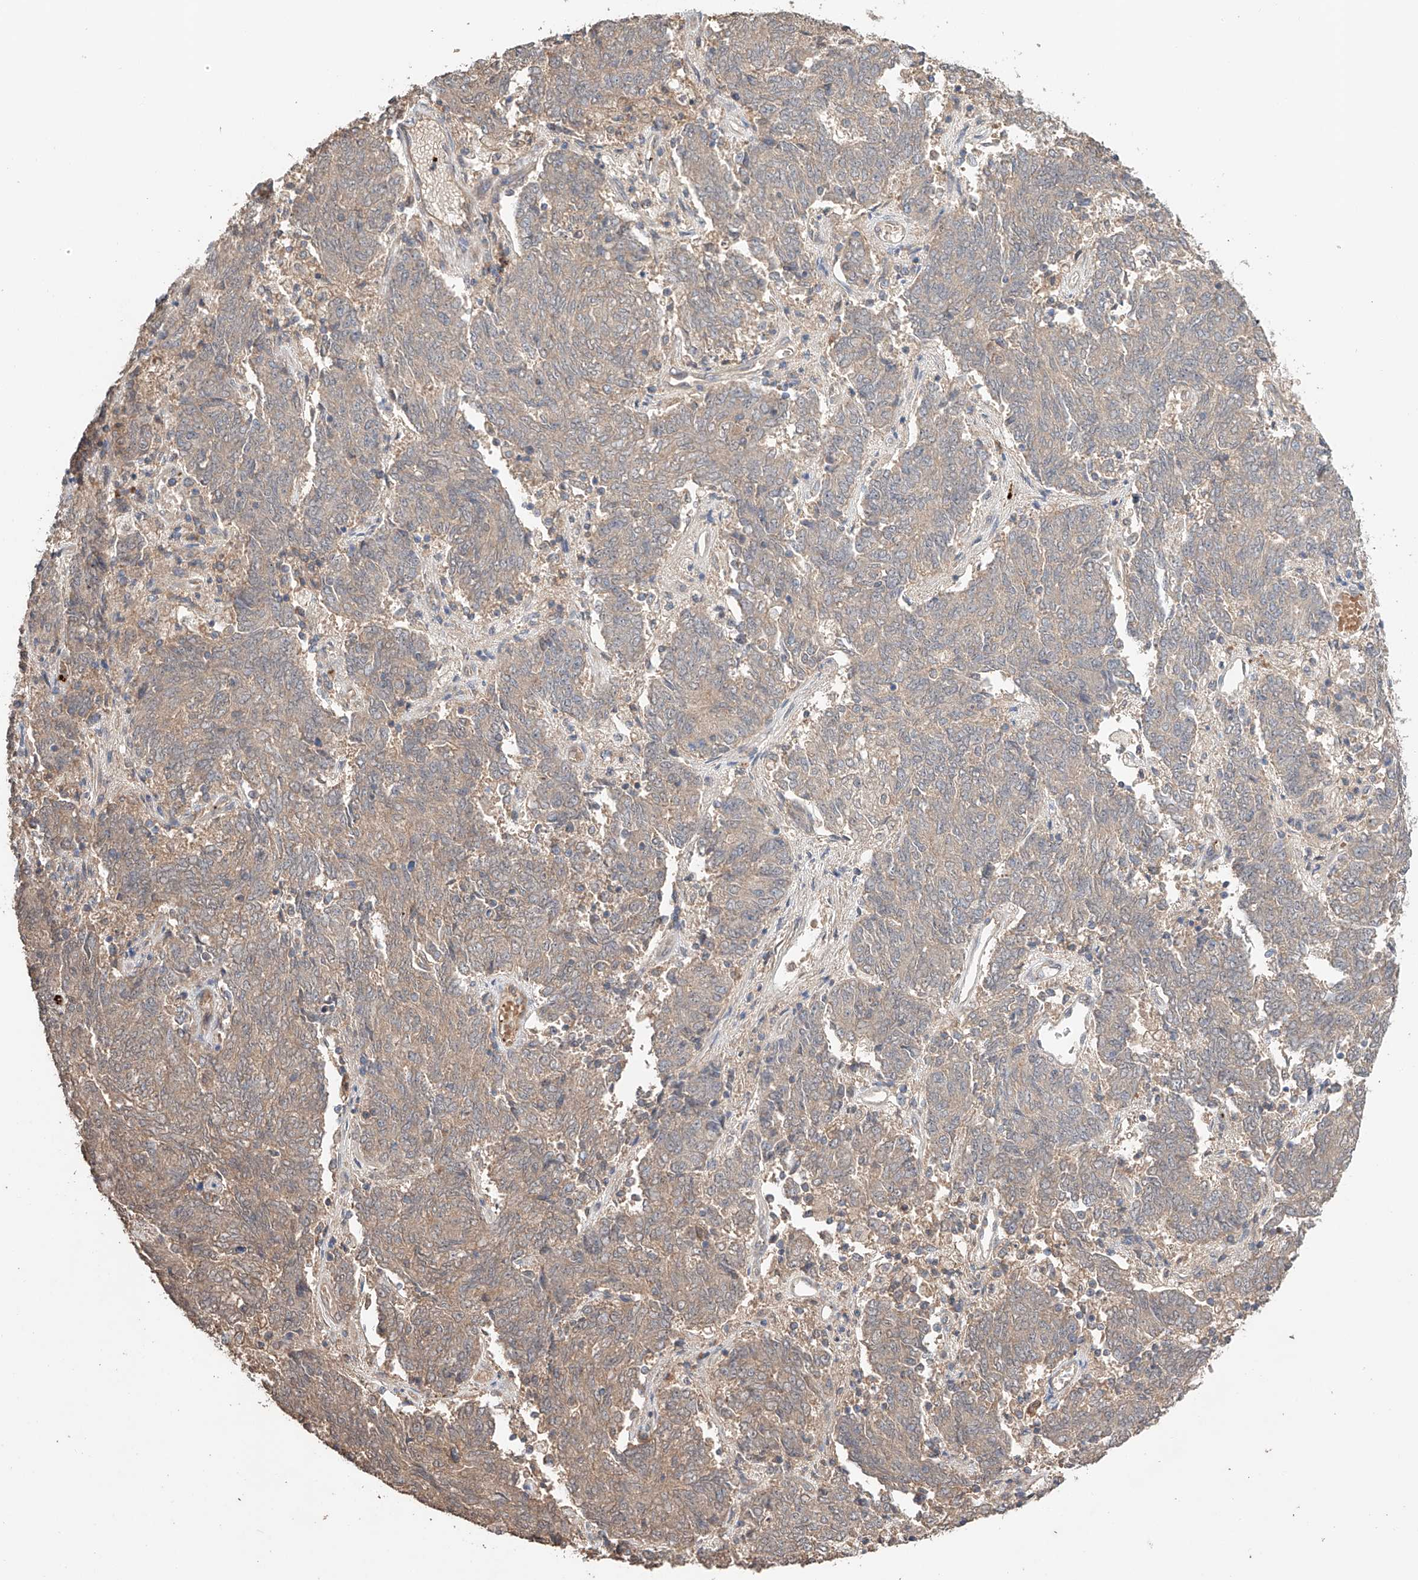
{"staining": {"intensity": "weak", "quantity": "25%-75%", "location": "cytoplasmic/membranous"}, "tissue": "endometrial cancer", "cell_type": "Tumor cells", "image_type": "cancer", "snomed": [{"axis": "morphology", "description": "Adenocarcinoma, NOS"}, {"axis": "topography", "description": "Endometrium"}], "caption": "Tumor cells reveal weak cytoplasmic/membranous staining in about 25%-75% of cells in endometrial cancer (adenocarcinoma). (Brightfield microscopy of DAB IHC at high magnification).", "gene": "ZFHX2", "patient": {"sex": "female", "age": 80}}